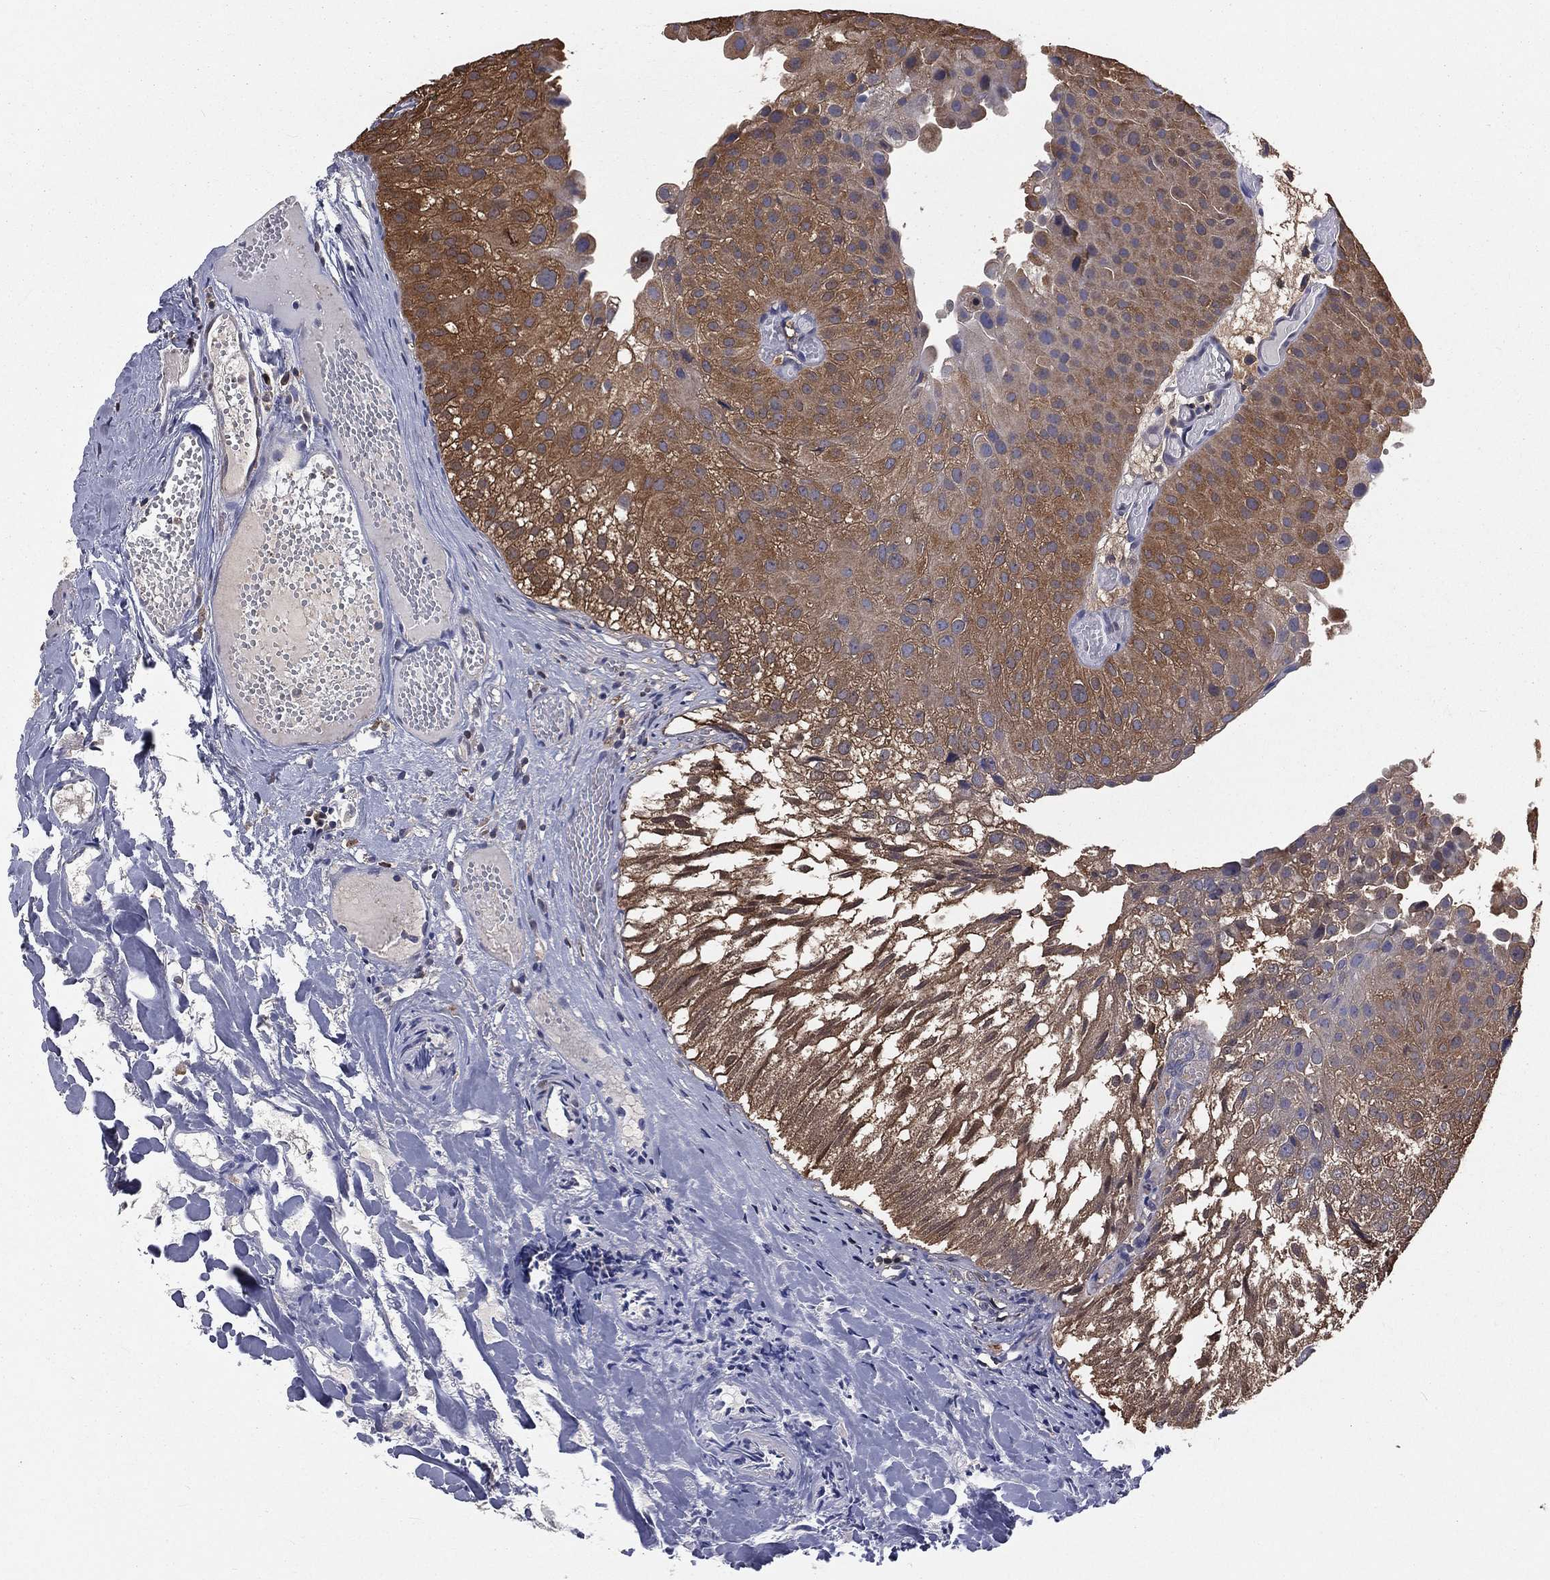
{"staining": {"intensity": "moderate", "quantity": "25%-75%", "location": "cytoplasmic/membranous"}, "tissue": "urothelial cancer", "cell_type": "Tumor cells", "image_type": "cancer", "snomed": [{"axis": "morphology", "description": "Urothelial carcinoma, Low grade"}, {"axis": "topography", "description": "Urinary bladder"}], "caption": "A high-resolution image shows immunohistochemistry (IHC) staining of low-grade urothelial carcinoma, which displays moderate cytoplasmic/membranous expression in about 25%-75% of tumor cells.", "gene": "TBC1D2", "patient": {"sex": "female", "age": 78}}